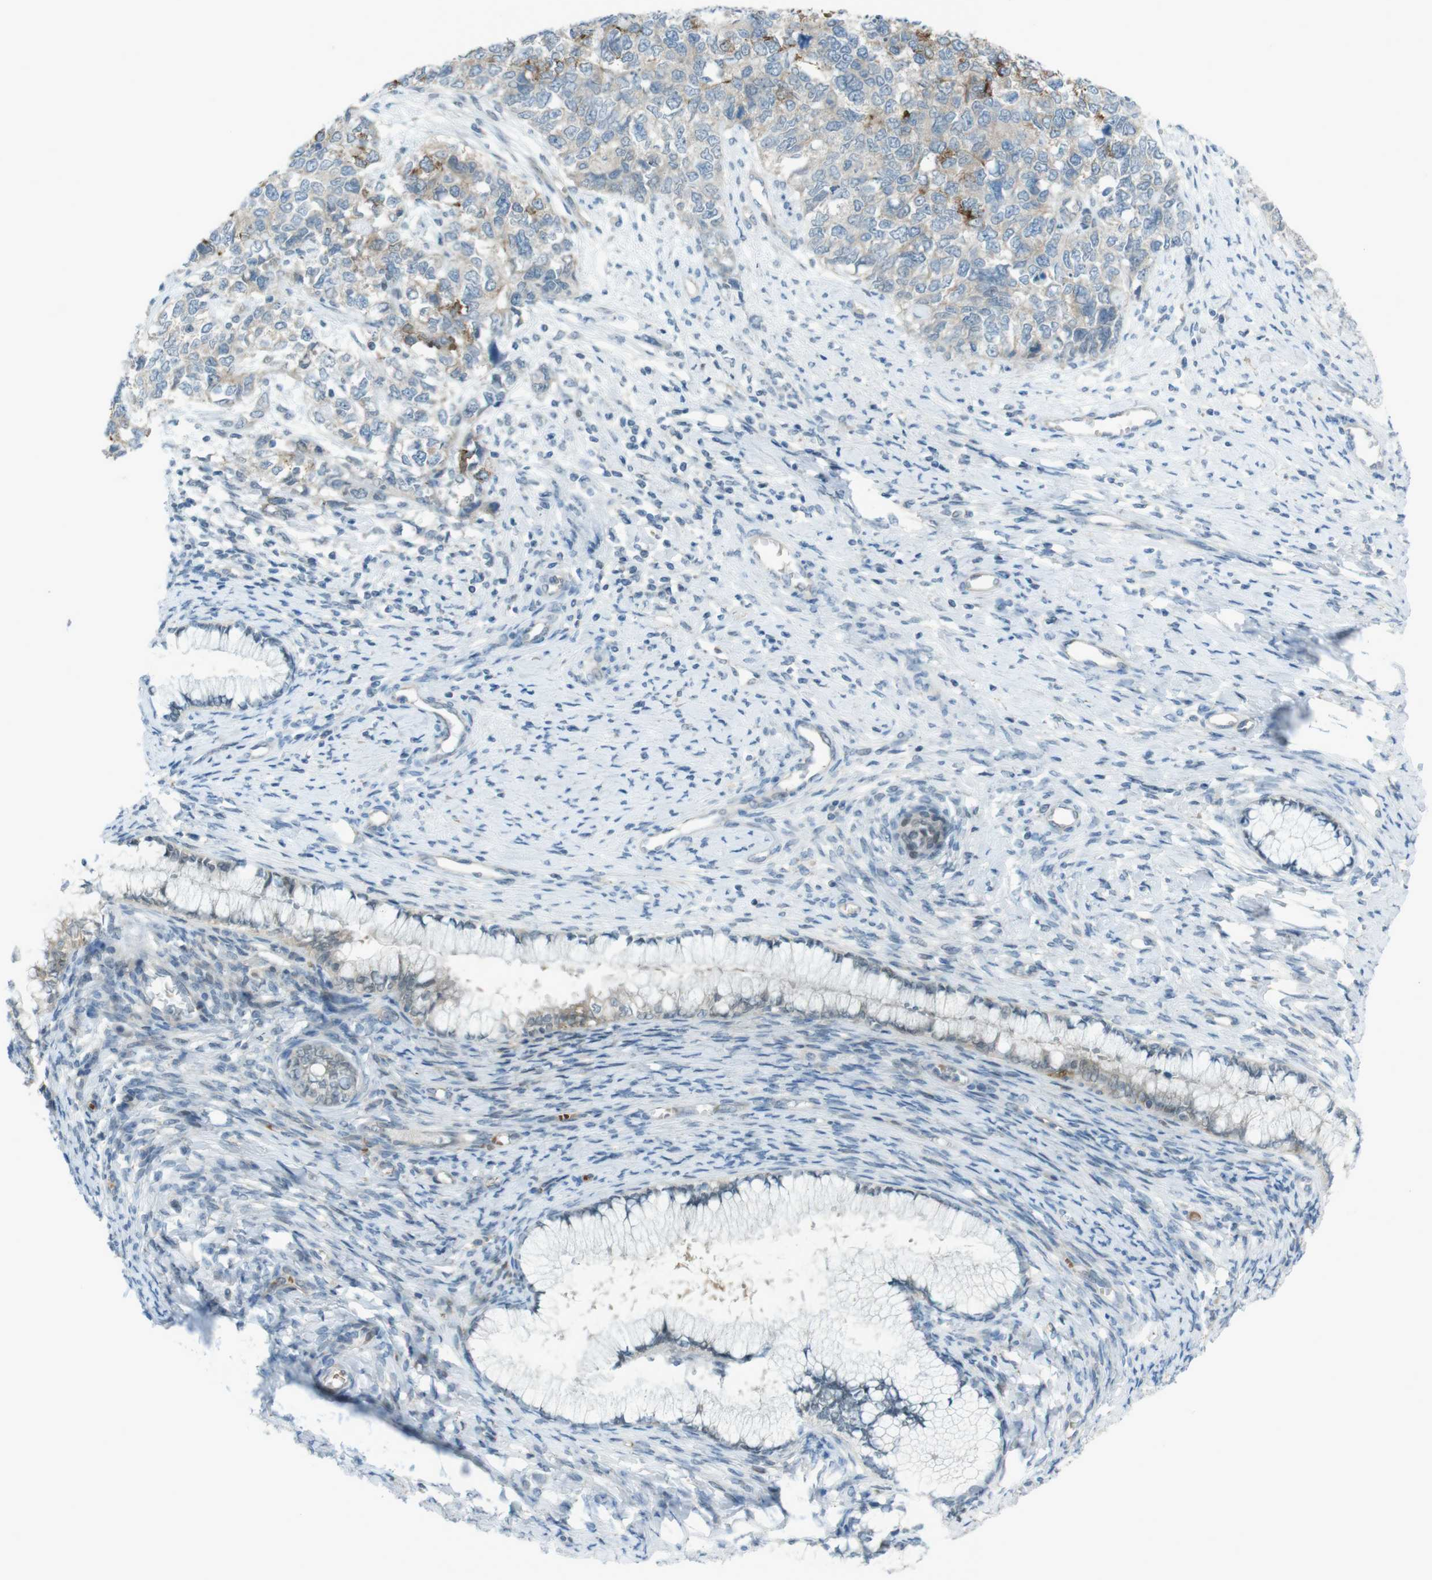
{"staining": {"intensity": "moderate", "quantity": "<25%", "location": "cytoplasmic/membranous"}, "tissue": "cervical cancer", "cell_type": "Tumor cells", "image_type": "cancer", "snomed": [{"axis": "morphology", "description": "Squamous cell carcinoma, NOS"}, {"axis": "topography", "description": "Cervix"}], "caption": "This image exhibits cervical cancer stained with IHC to label a protein in brown. The cytoplasmic/membranous of tumor cells show moderate positivity for the protein. Nuclei are counter-stained blue.", "gene": "ZDHHC20", "patient": {"sex": "female", "age": 63}}